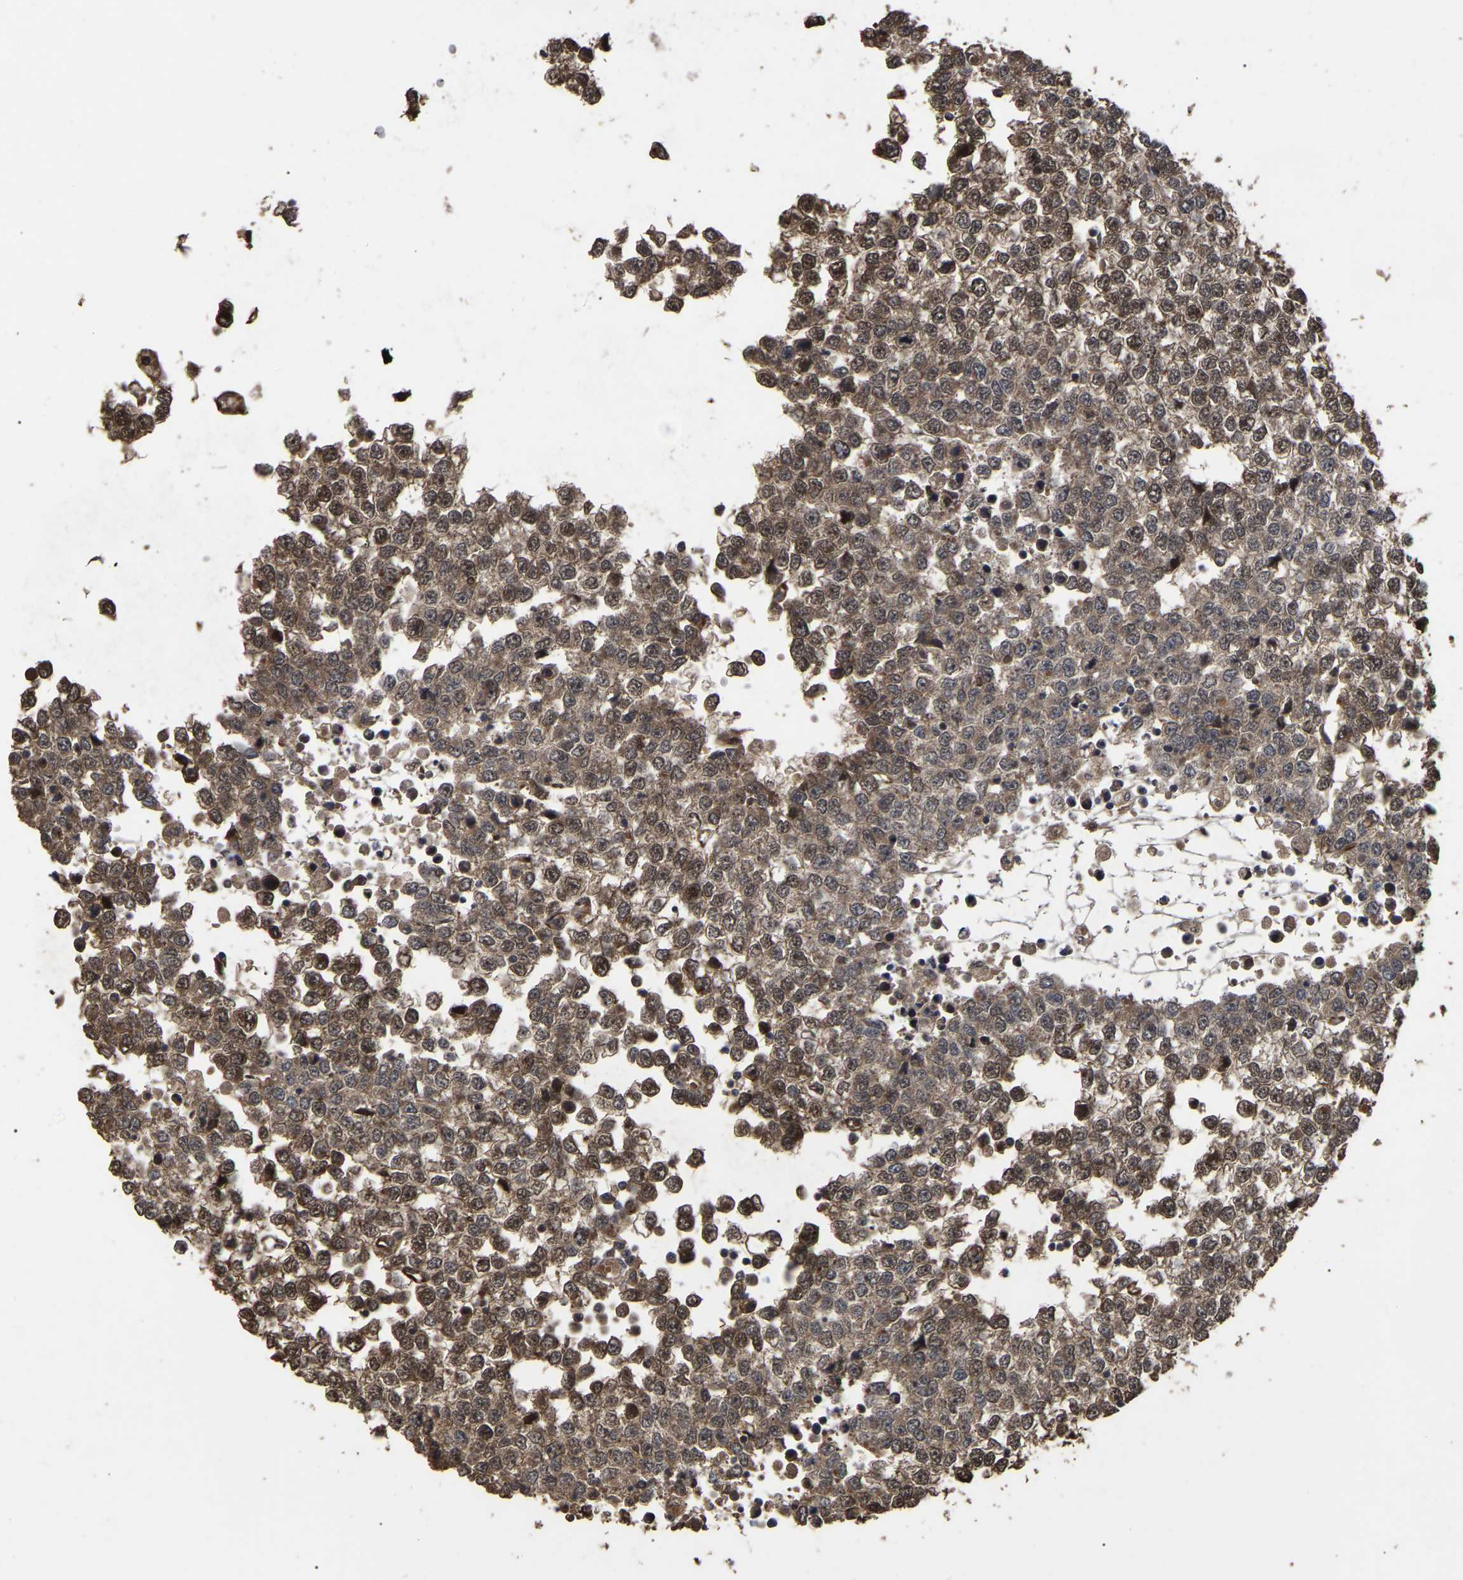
{"staining": {"intensity": "moderate", "quantity": ">75%", "location": "cytoplasmic/membranous,nuclear"}, "tissue": "testis cancer", "cell_type": "Tumor cells", "image_type": "cancer", "snomed": [{"axis": "morphology", "description": "Seminoma, NOS"}, {"axis": "topography", "description": "Testis"}], "caption": "Seminoma (testis) was stained to show a protein in brown. There is medium levels of moderate cytoplasmic/membranous and nuclear staining in about >75% of tumor cells.", "gene": "FAM161B", "patient": {"sex": "male", "age": 65}}